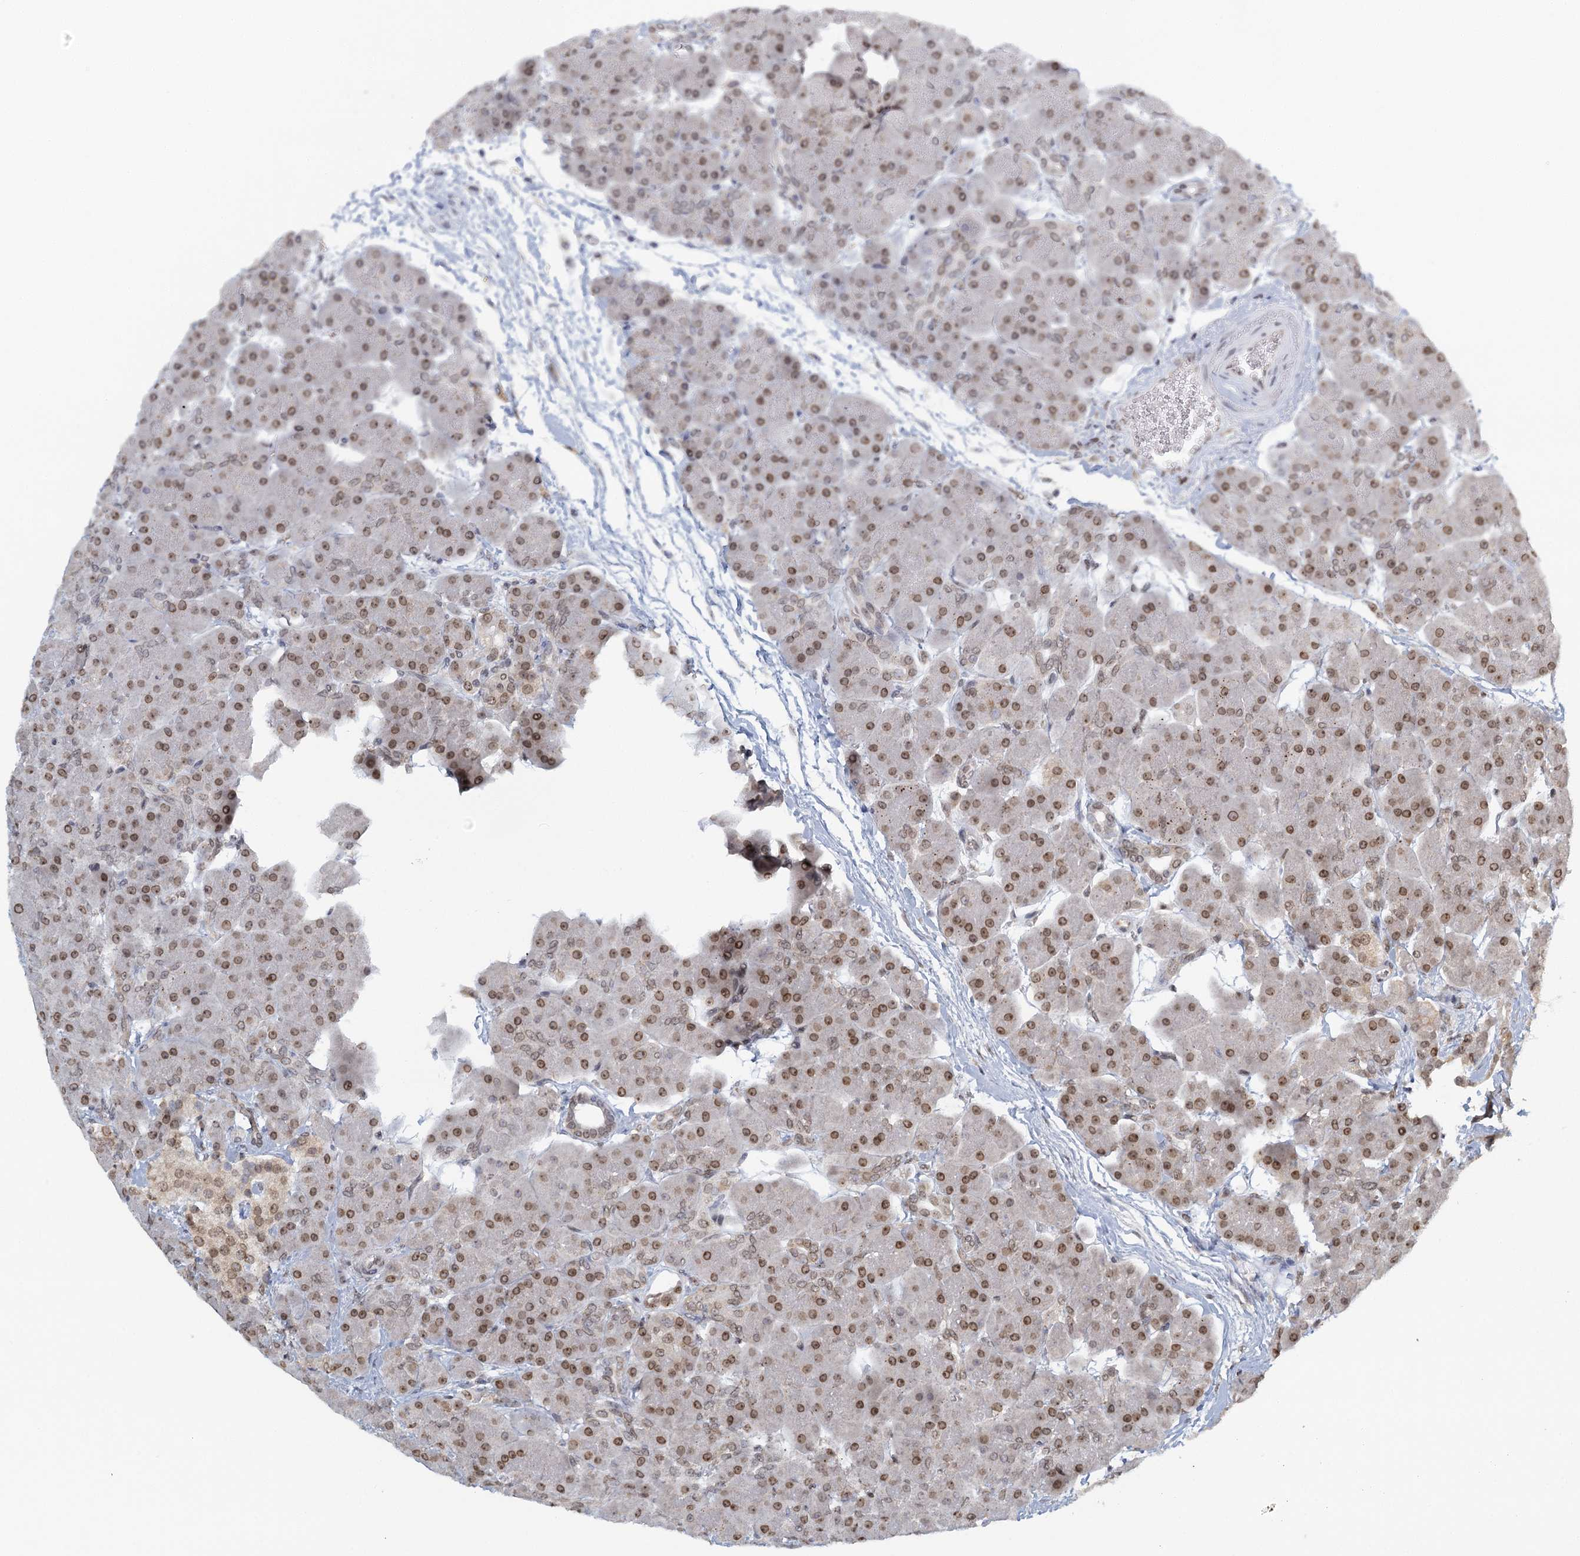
{"staining": {"intensity": "moderate", "quantity": ">75%", "location": "nuclear"}, "tissue": "pancreas", "cell_type": "Exocrine glandular cells", "image_type": "normal", "snomed": [{"axis": "morphology", "description": "Normal tissue, NOS"}, {"axis": "topography", "description": "Pancreas"}], "caption": "Pancreas was stained to show a protein in brown. There is medium levels of moderate nuclear expression in approximately >75% of exocrine glandular cells. (IHC, brightfield microscopy, high magnification).", "gene": "TREX1", "patient": {"sex": "male", "age": 66}}